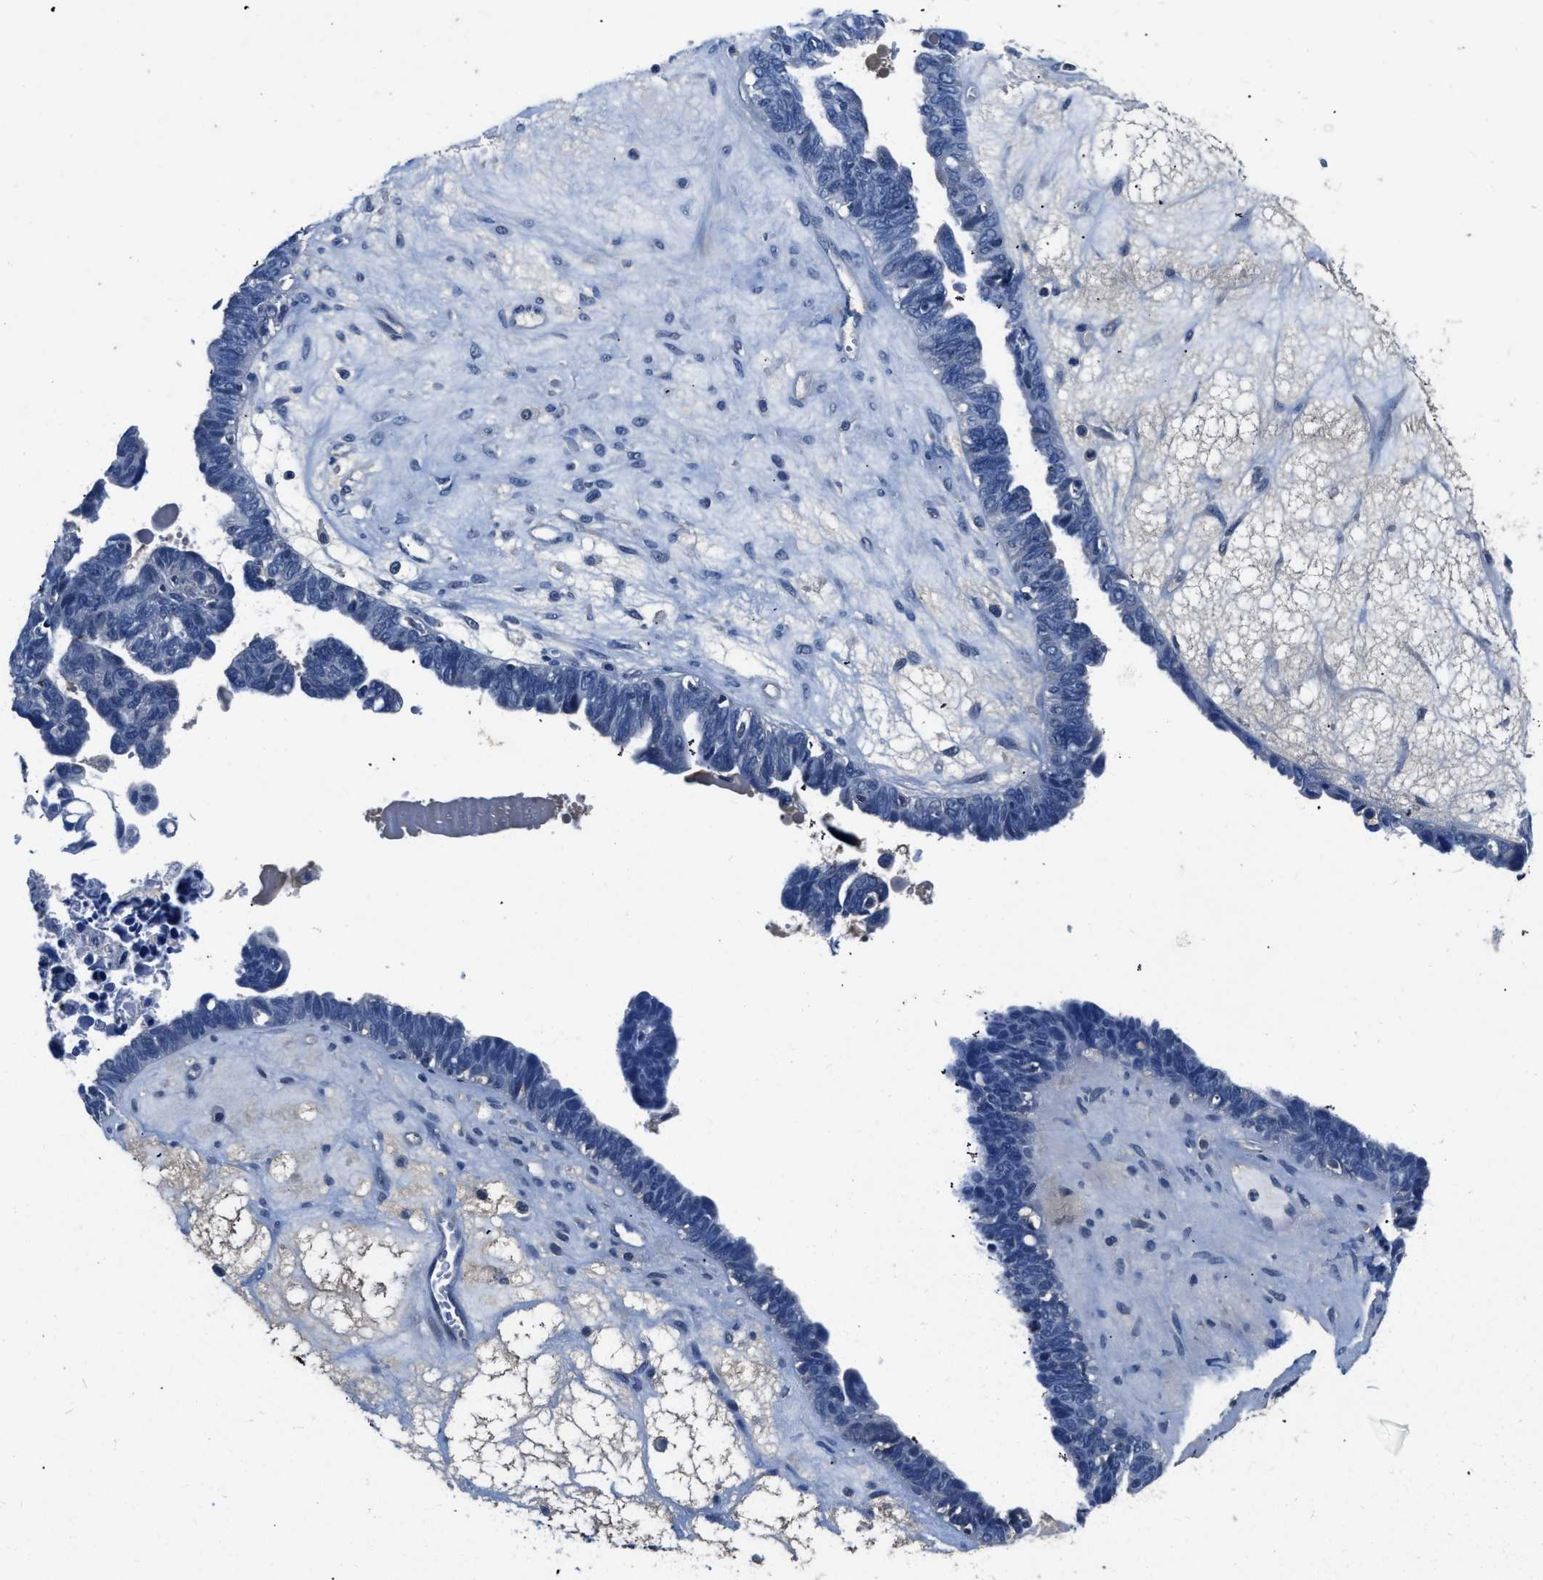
{"staining": {"intensity": "negative", "quantity": "none", "location": "none"}, "tissue": "ovarian cancer", "cell_type": "Tumor cells", "image_type": "cancer", "snomed": [{"axis": "morphology", "description": "Cystadenocarcinoma, serous, NOS"}, {"axis": "topography", "description": "Ovary"}], "caption": "IHC histopathology image of ovarian serous cystadenocarcinoma stained for a protein (brown), which demonstrates no staining in tumor cells.", "gene": "LANCL2", "patient": {"sex": "female", "age": 79}}